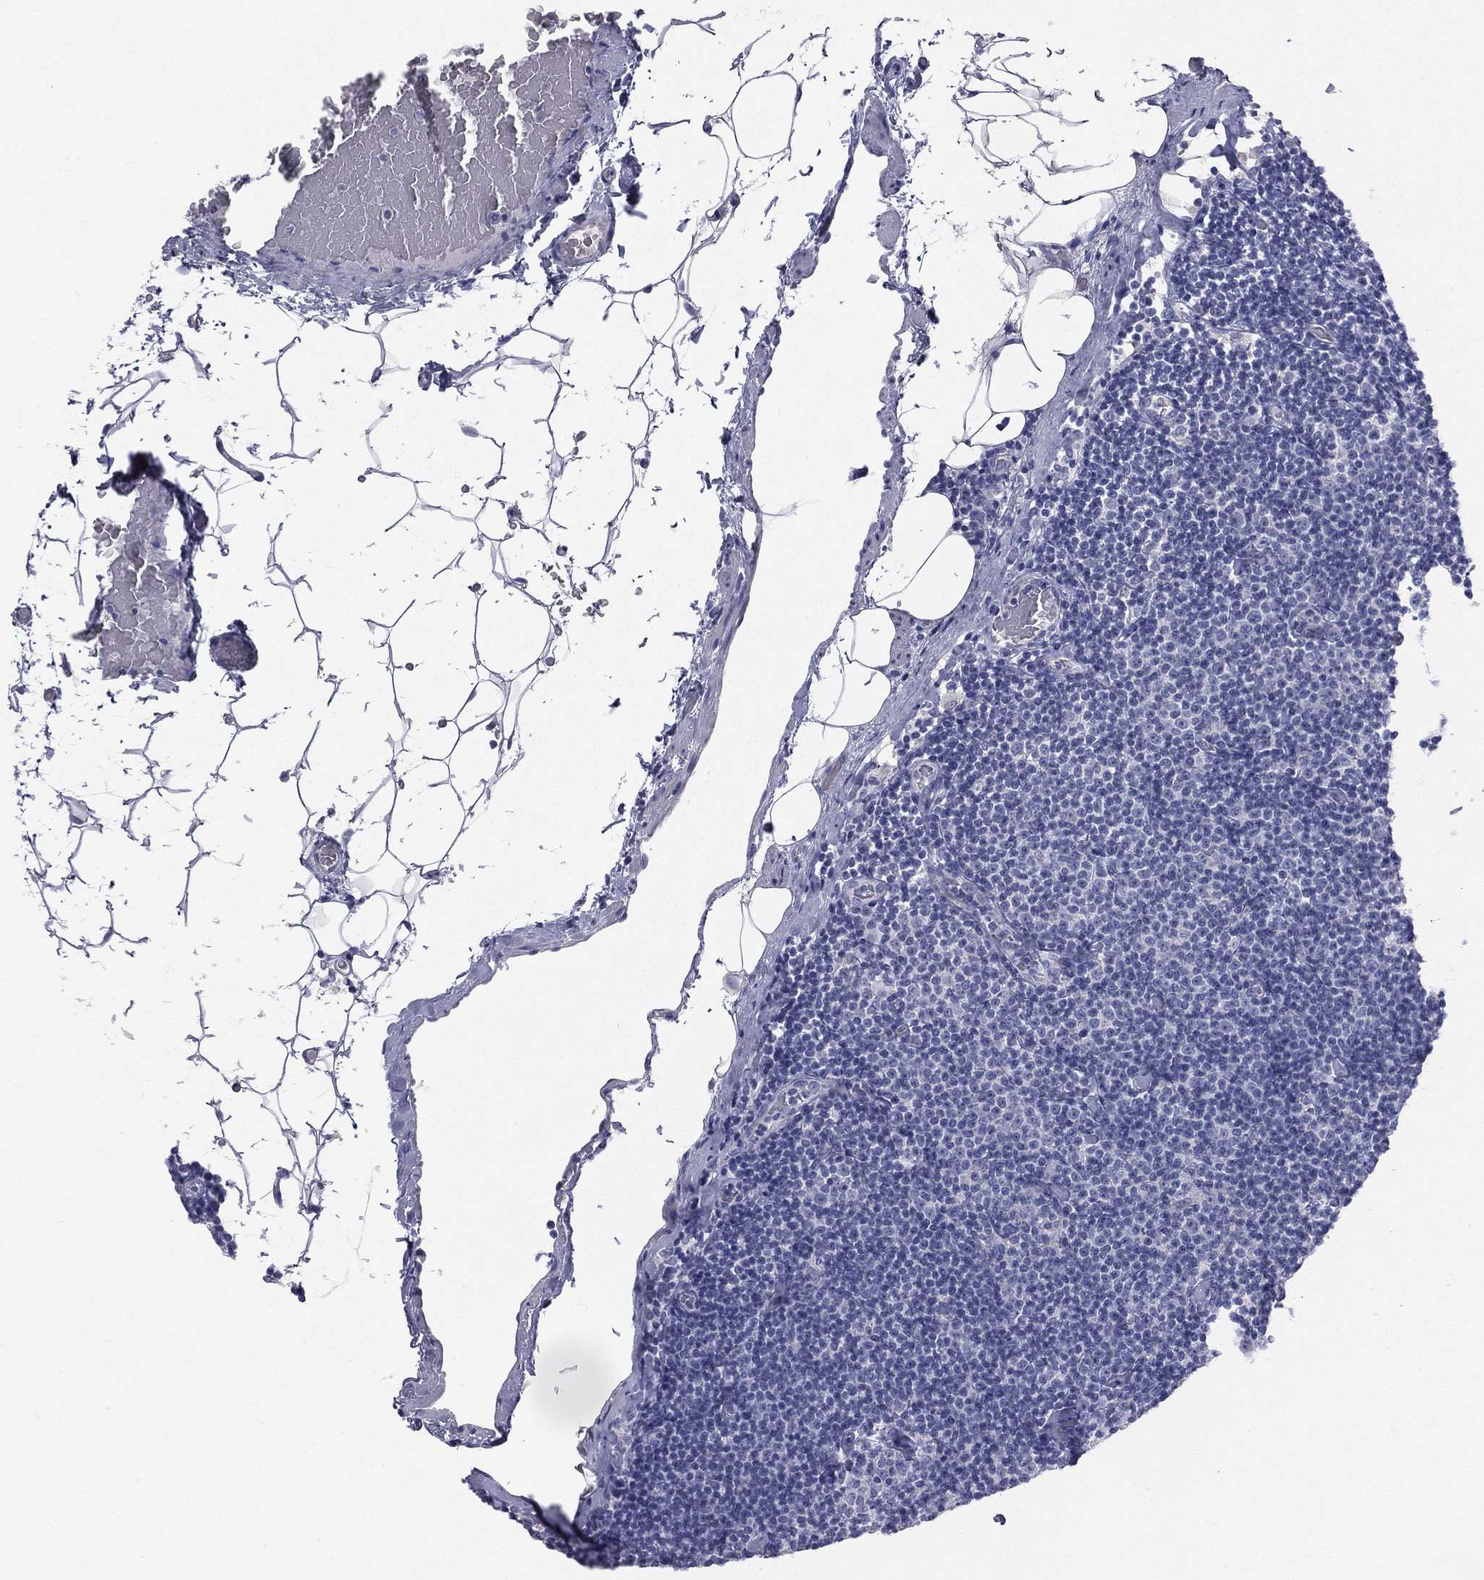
{"staining": {"intensity": "negative", "quantity": "none", "location": "none"}, "tissue": "lymphoma", "cell_type": "Tumor cells", "image_type": "cancer", "snomed": [{"axis": "morphology", "description": "Malignant lymphoma, non-Hodgkin's type, Low grade"}, {"axis": "topography", "description": "Lymph node"}], "caption": "High power microscopy histopathology image of an IHC histopathology image of low-grade malignant lymphoma, non-Hodgkin's type, revealing no significant staining in tumor cells.", "gene": "STK31", "patient": {"sex": "male", "age": 81}}